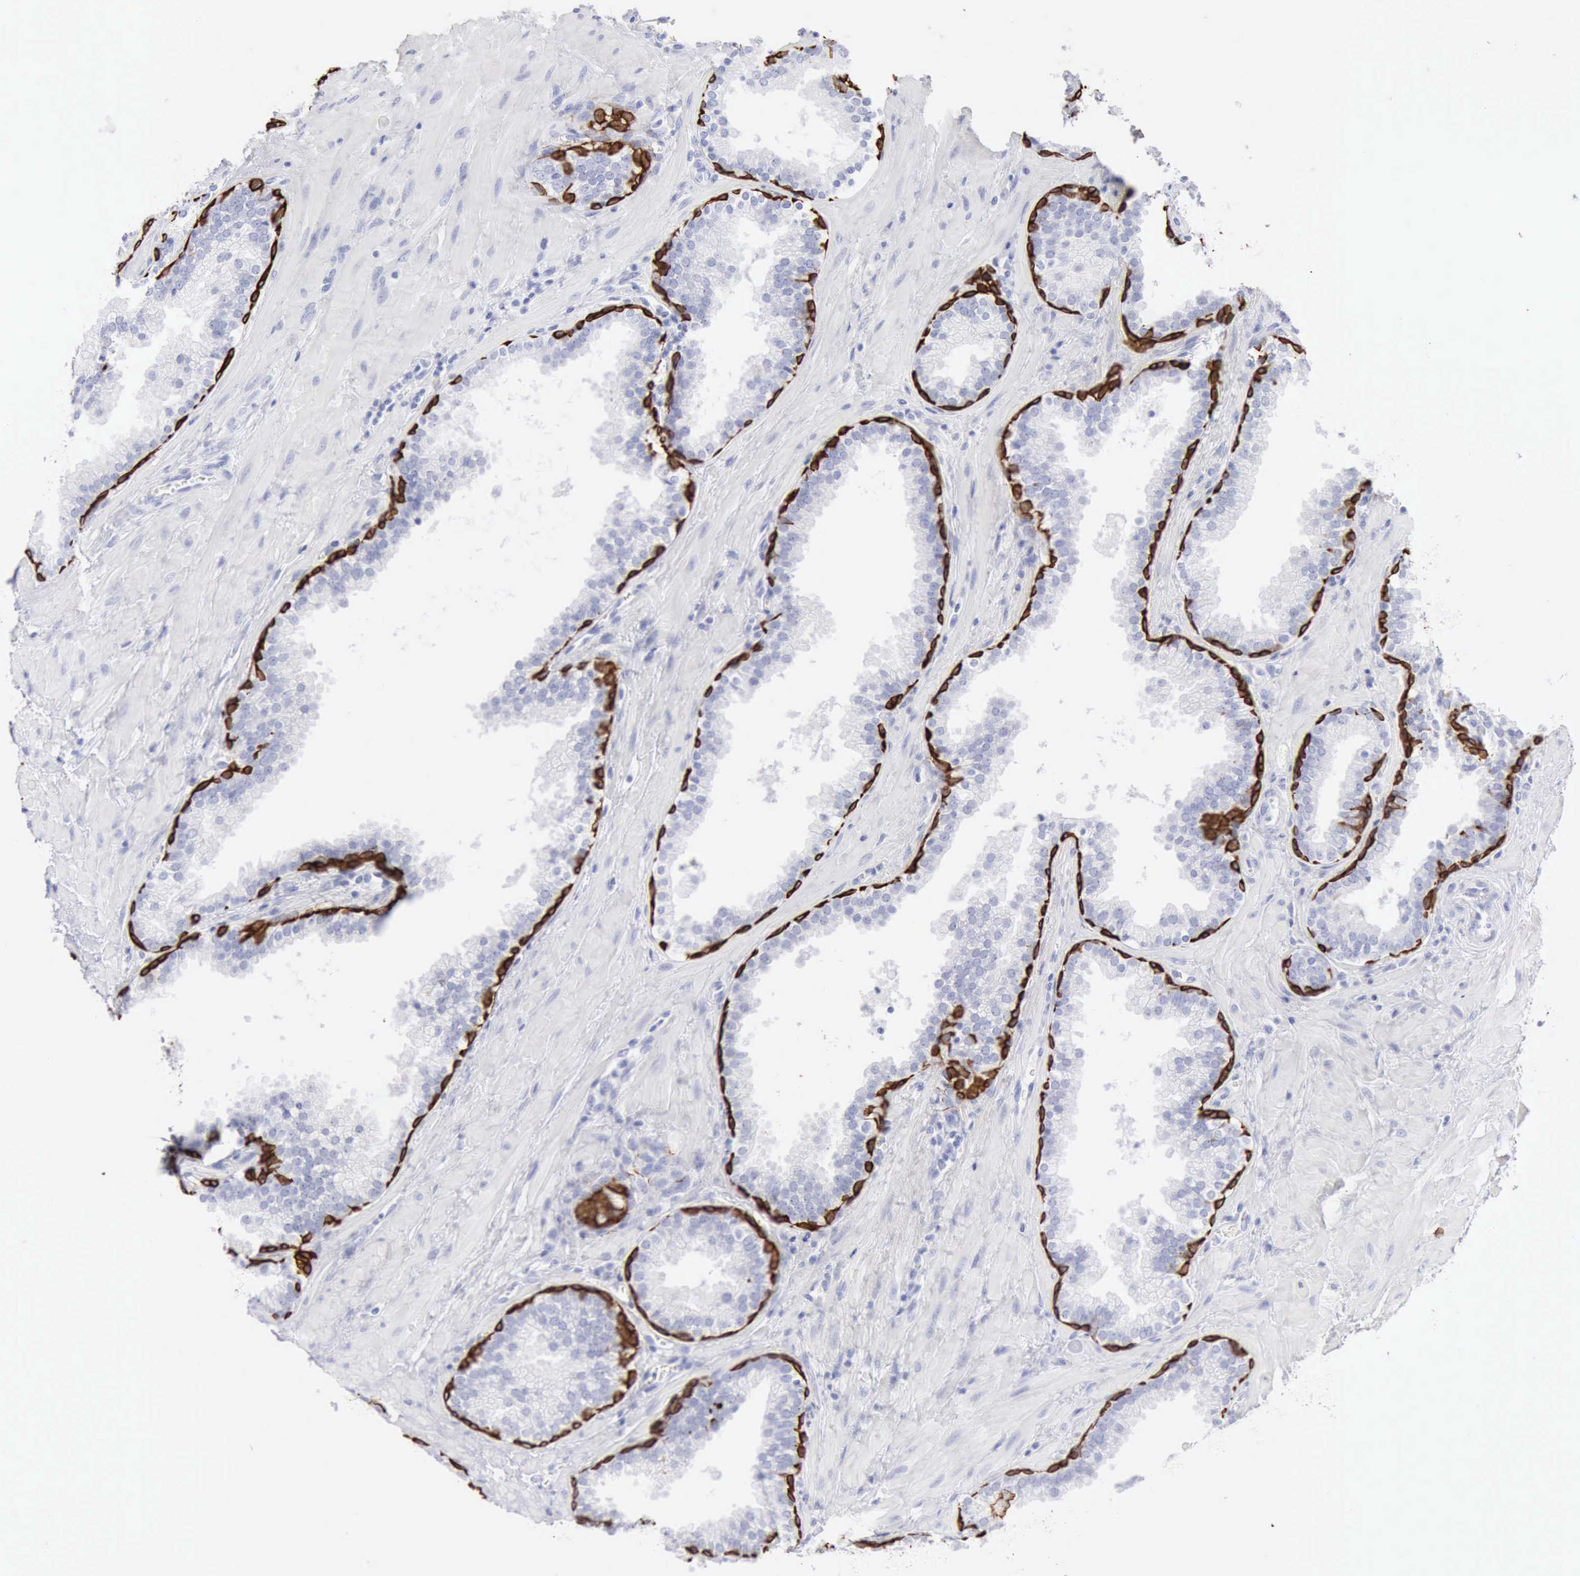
{"staining": {"intensity": "strong", "quantity": "25%-75%", "location": "cytoplasmic/membranous,nuclear"}, "tissue": "prostate", "cell_type": "Glandular cells", "image_type": "normal", "snomed": [{"axis": "morphology", "description": "Normal tissue, NOS"}, {"axis": "topography", "description": "Prostate"}], "caption": "Strong cytoplasmic/membranous,nuclear positivity for a protein is appreciated in approximately 25%-75% of glandular cells of unremarkable prostate using immunohistochemistry.", "gene": "KRT5", "patient": {"sex": "male", "age": 51}}